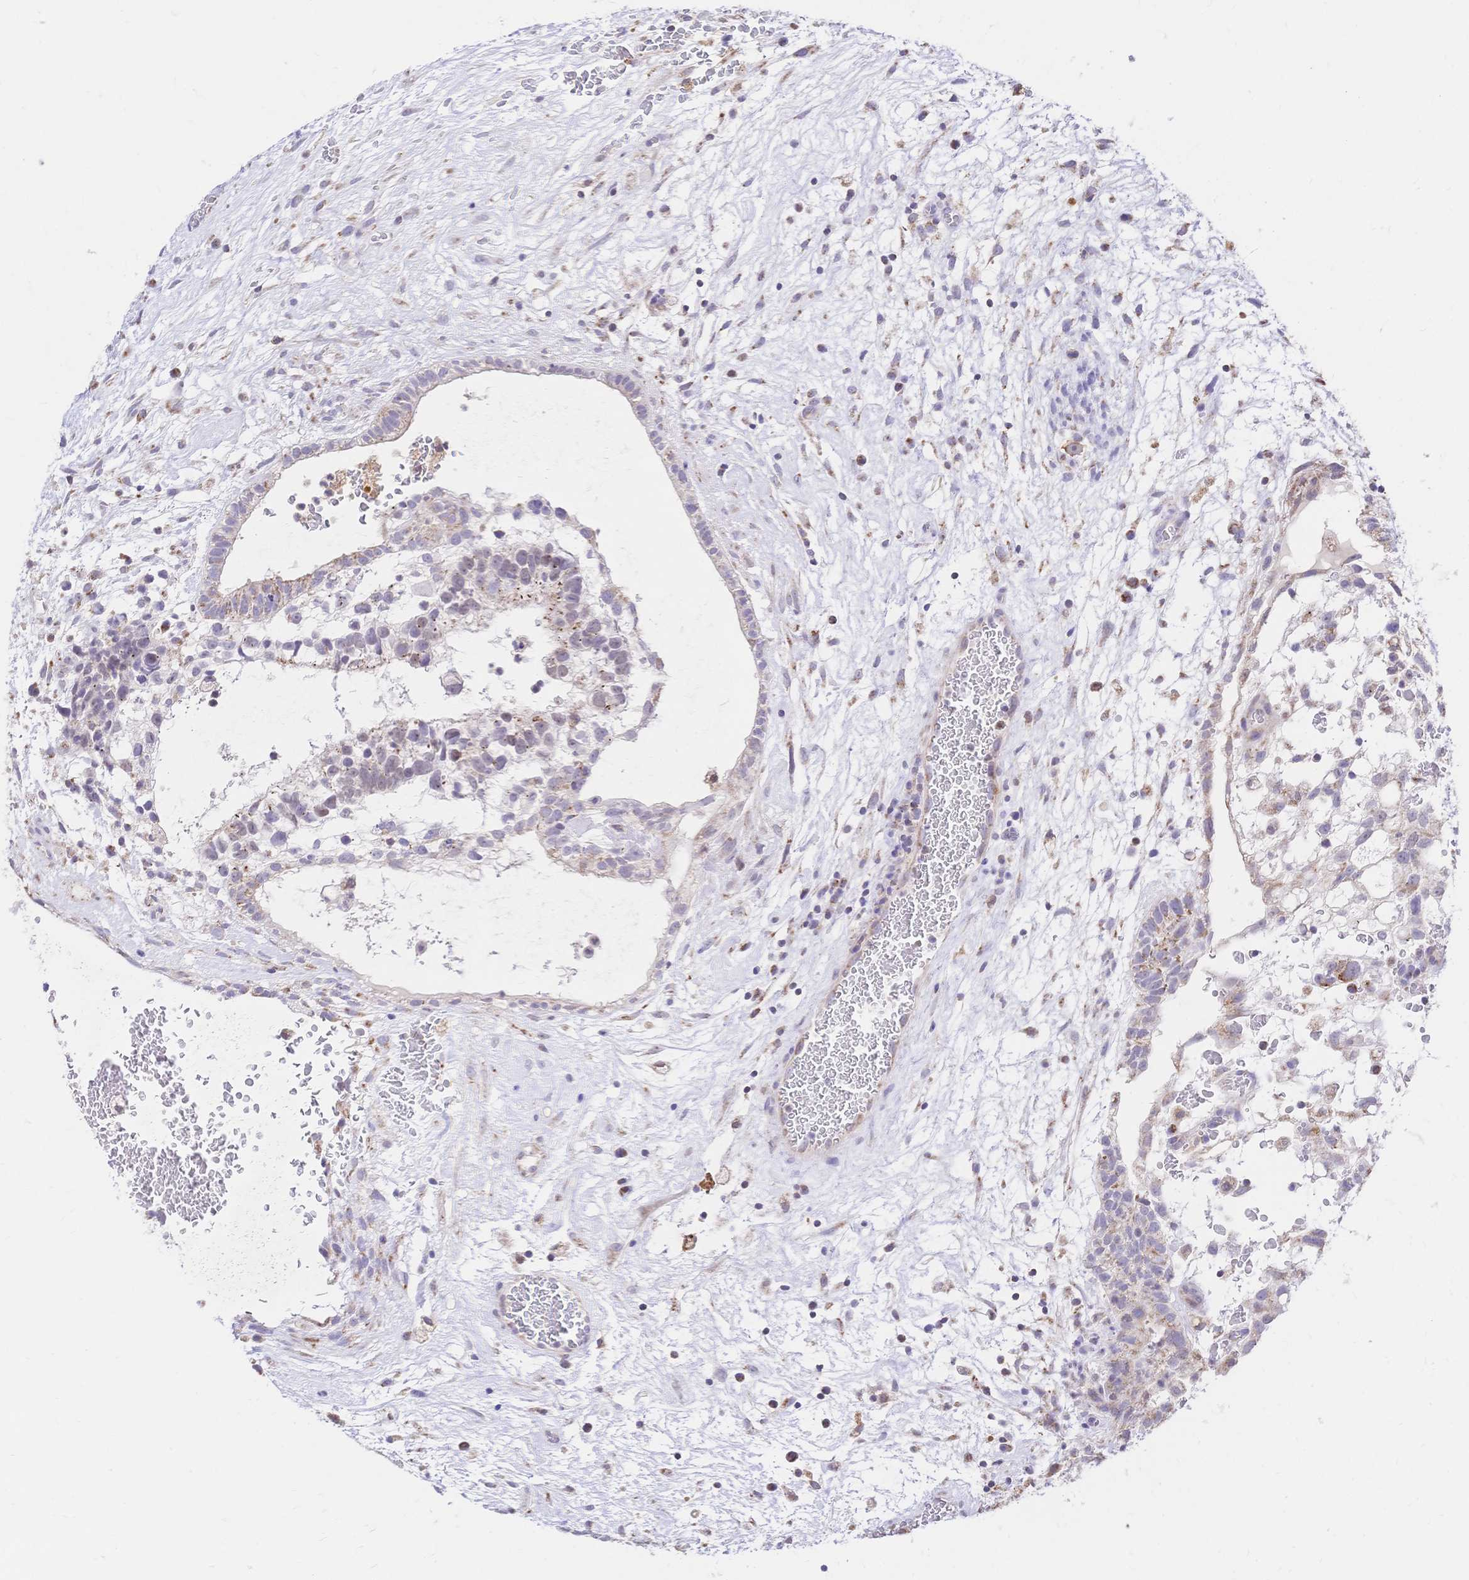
{"staining": {"intensity": "weak", "quantity": "25%-75%", "location": "cytoplasmic/membranous"}, "tissue": "testis cancer", "cell_type": "Tumor cells", "image_type": "cancer", "snomed": [{"axis": "morphology", "description": "Normal tissue, NOS"}, {"axis": "morphology", "description": "Carcinoma, Embryonal, NOS"}, {"axis": "topography", "description": "Testis"}], "caption": "Testis embryonal carcinoma stained for a protein shows weak cytoplasmic/membranous positivity in tumor cells.", "gene": "CLEC18B", "patient": {"sex": "male", "age": 32}}